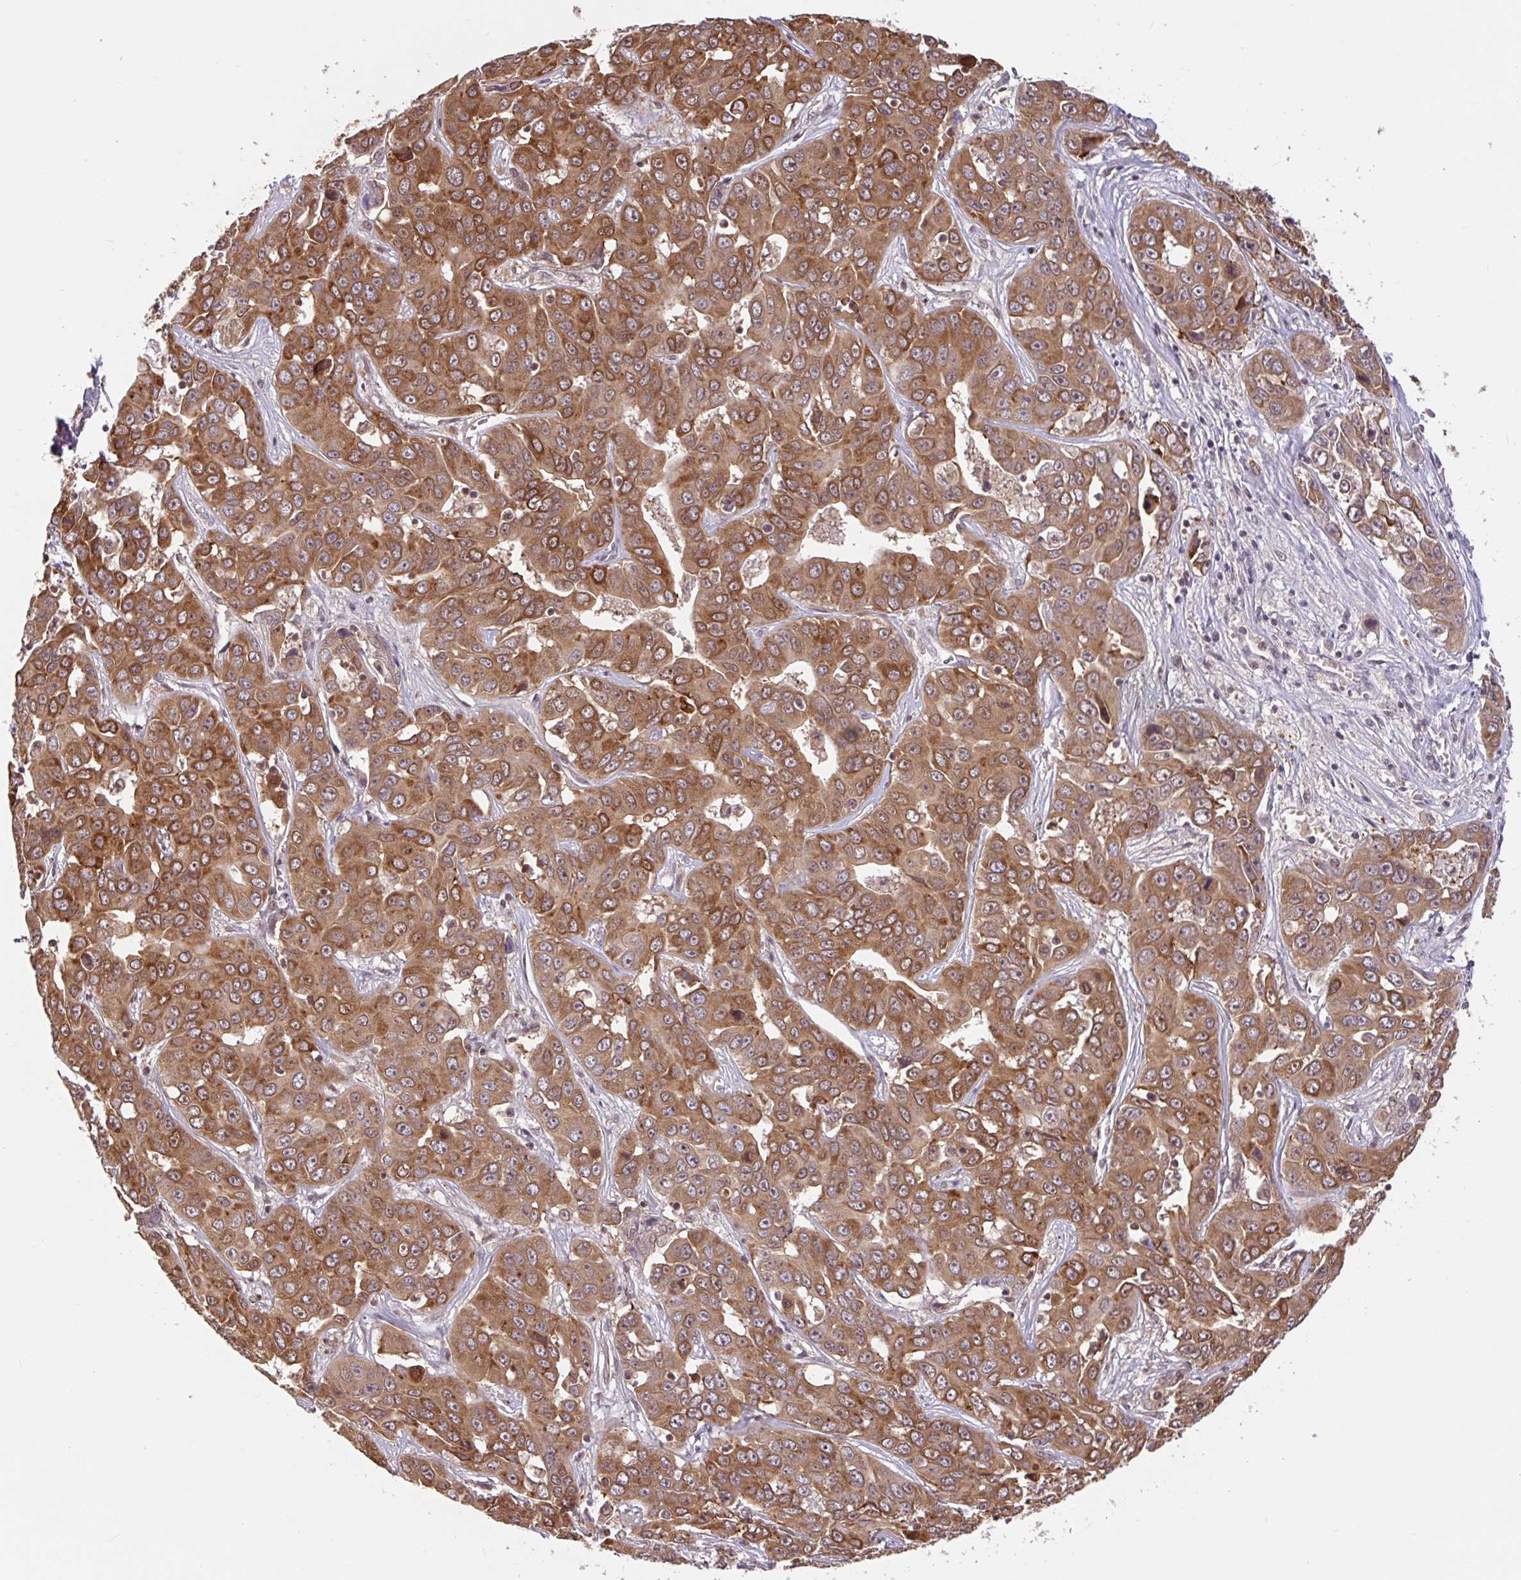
{"staining": {"intensity": "moderate", "quantity": ">75%", "location": "cytoplasmic/membranous"}, "tissue": "liver cancer", "cell_type": "Tumor cells", "image_type": "cancer", "snomed": [{"axis": "morphology", "description": "Cholangiocarcinoma"}, {"axis": "topography", "description": "Liver"}], "caption": "Moderate cytoplasmic/membranous positivity is present in approximately >75% of tumor cells in liver cancer (cholangiocarcinoma).", "gene": "CTSE", "patient": {"sex": "female", "age": 52}}